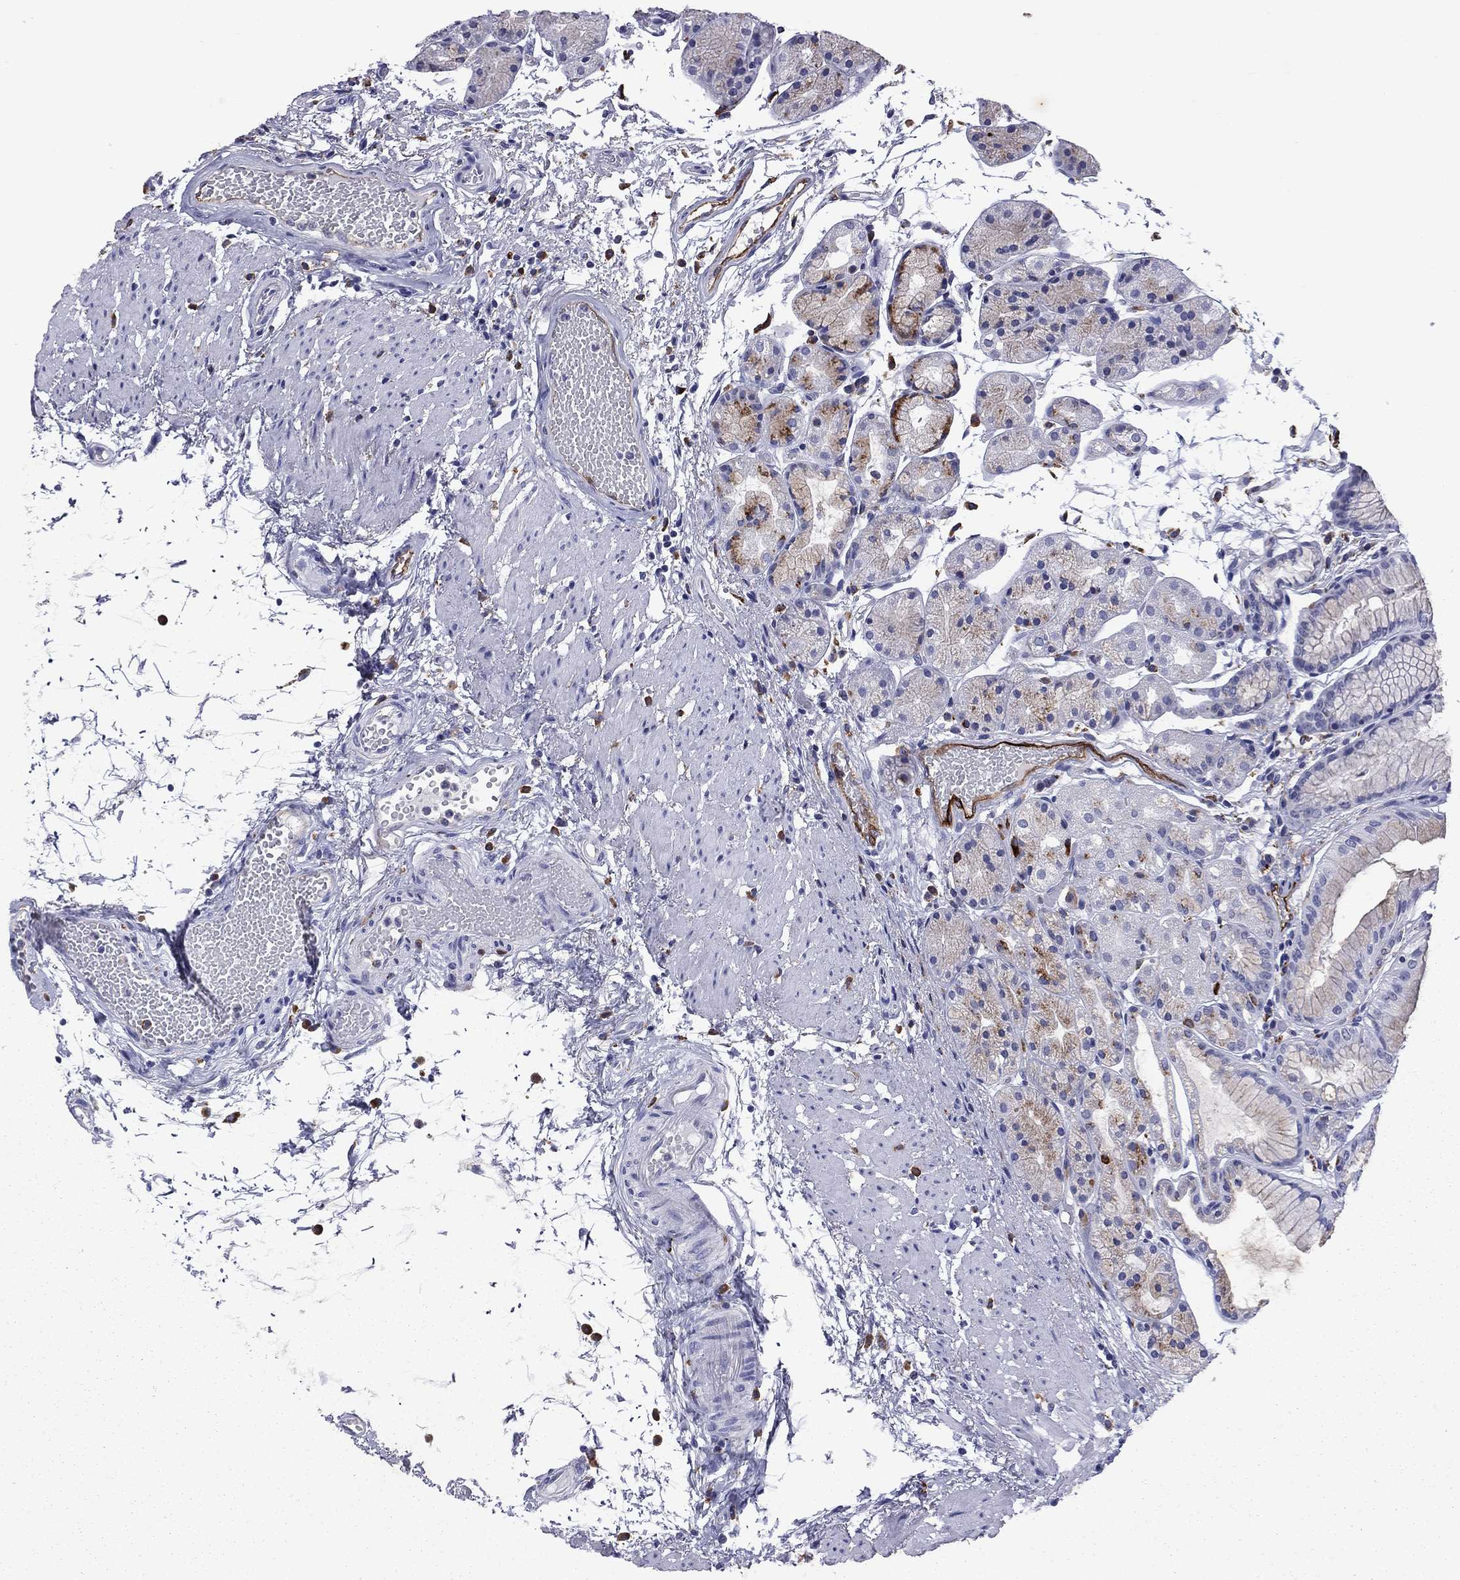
{"staining": {"intensity": "negative", "quantity": "none", "location": "none"}, "tissue": "stomach", "cell_type": "Glandular cells", "image_type": "normal", "snomed": [{"axis": "morphology", "description": "Normal tissue, NOS"}, {"axis": "topography", "description": "Stomach, upper"}], "caption": "Photomicrograph shows no significant protein expression in glandular cells of unremarkable stomach. The staining is performed using DAB brown chromogen with nuclei counter-stained in using hematoxylin.", "gene": "MADCAM1", "patient": {"sex": "male", "age": 72}}